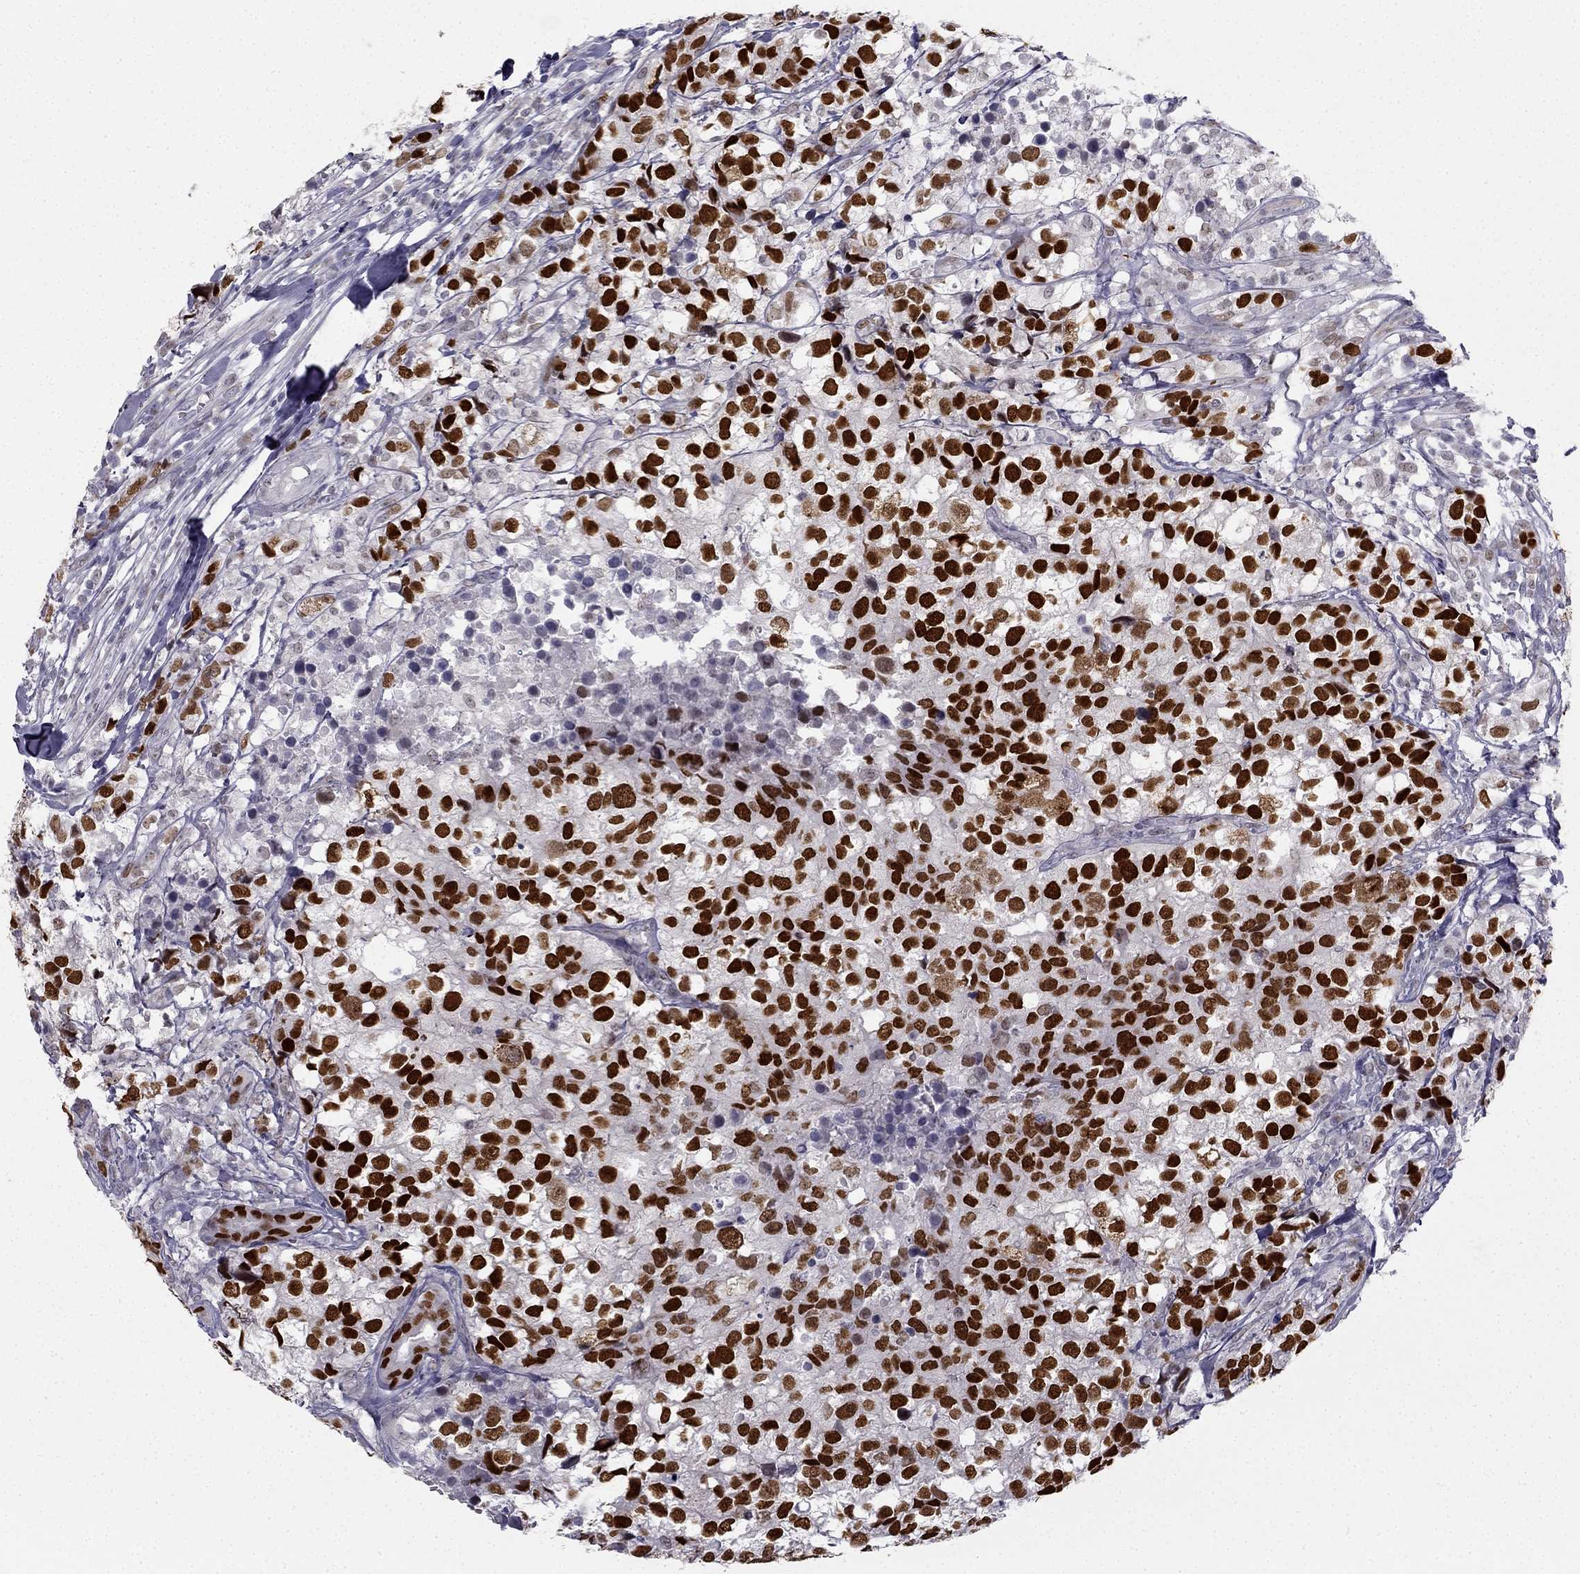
{"staining": {"intensity": "strong", "quantity": ">75%", "location": "nuclear"}, "tissue": "breast cancer", "cell_type": "Tumor cells", "image_type": "cancer", "snomed": [{"axis": "morphology", "description": "Duct carcinoma"}, {"axis": "topography", "description": "Breast"}], "caption": "The photomicrograph displays a brown stain indicating the presence of a protein in the nuclear of tumor cells in breast cancer. The protein is stained brown, and the nuclei are stained in blue (DAB (3,3'-diaminobenzidine) IHC with brightfield microscopy, high magnification).", "gene": "TRPS1", "patient": {"sex": "female", "age": 30}}